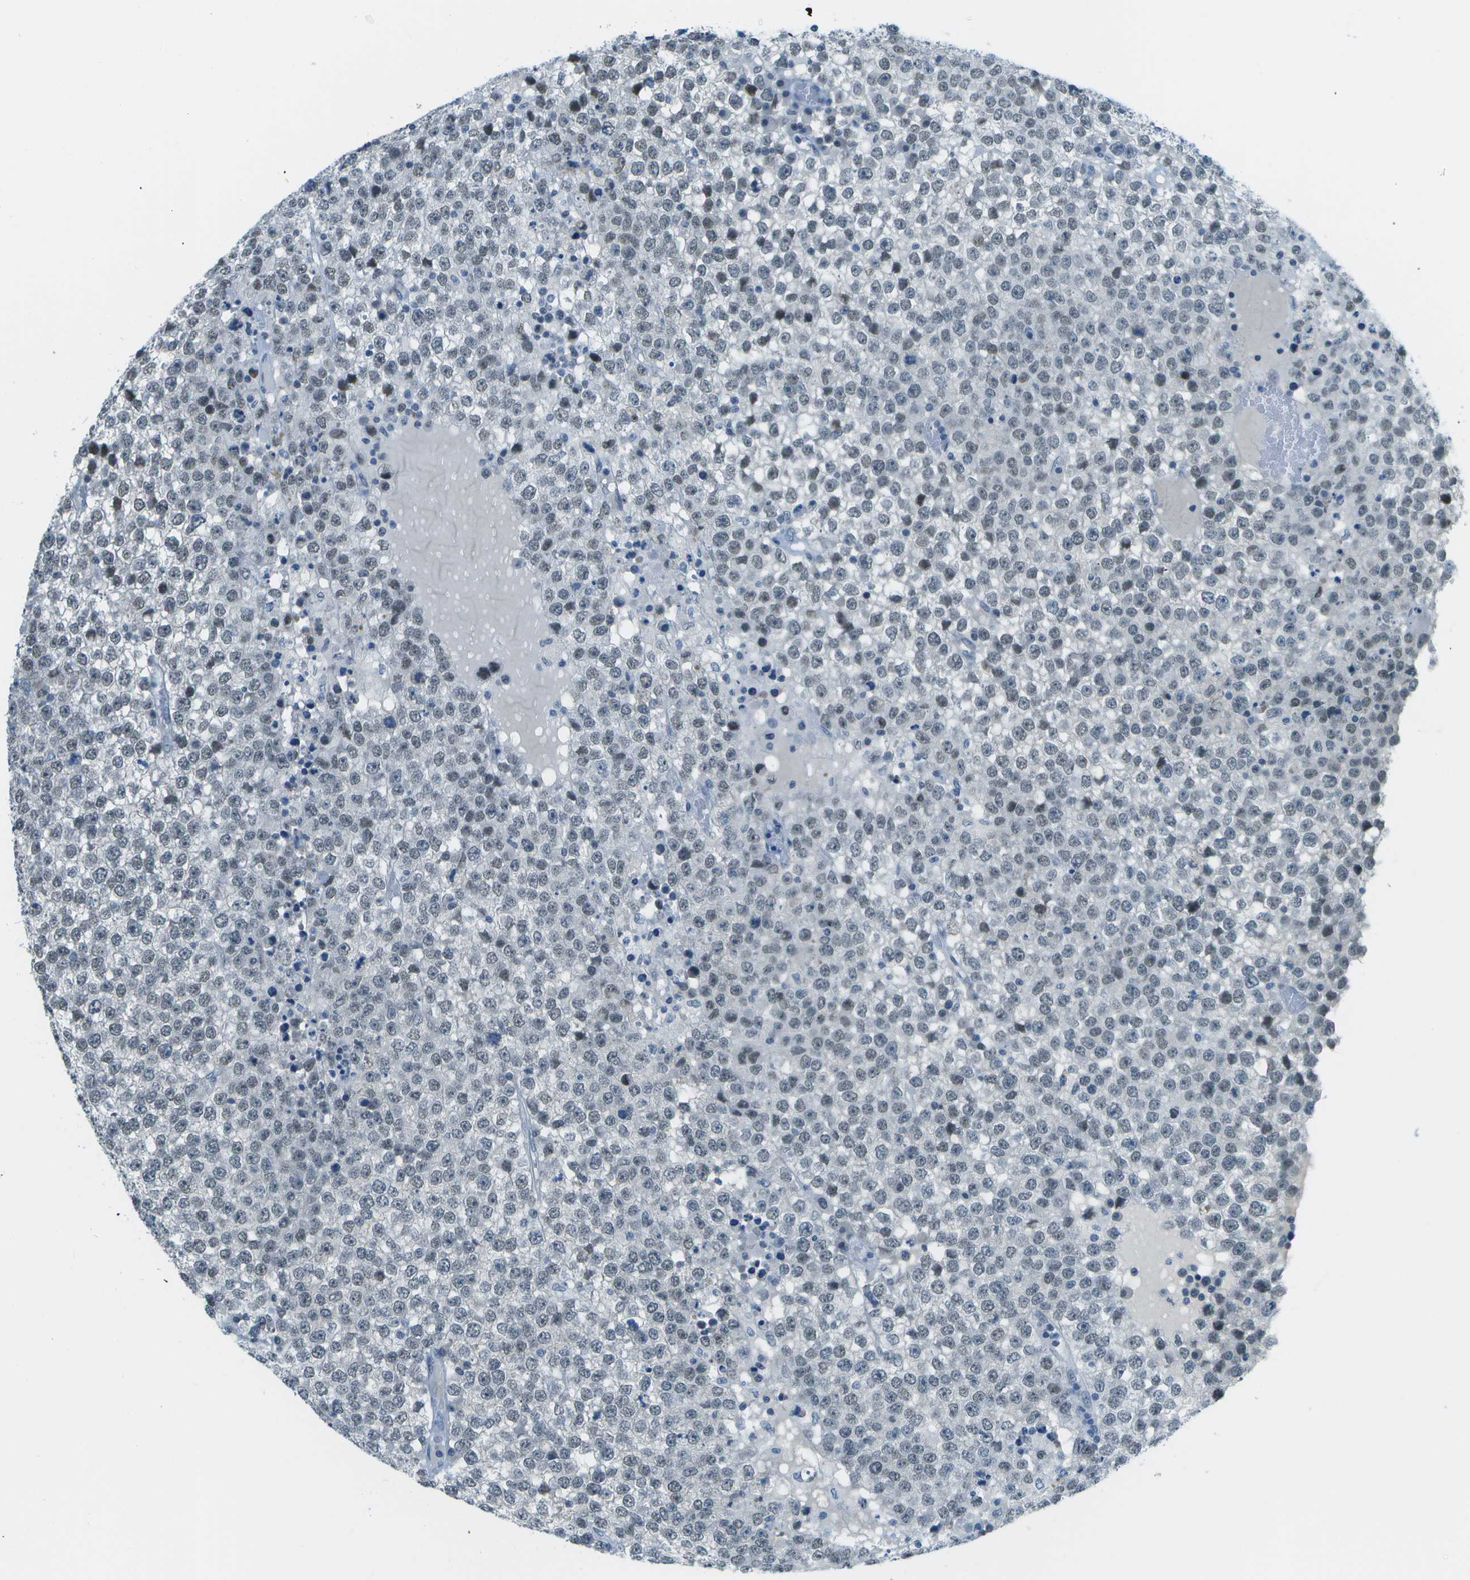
{"staining": {"intensity": "weak", "quantity": "<25%", "location": "nuclear"}, "tissue": "testis cancer", "cell_type": "Tumor cells", "image_type": "cancer", "snomed": [{"axis": "morphology", "description": "Seminoma, NOS"}, {"axis": "topography", "description": "Testis"}], "caption": "Immunohistochemical staining of human testis seminoma reveals no significant staining in tumor cells.", "gene": "NEK11", "patient": {"sex": "male", "age": 65}}